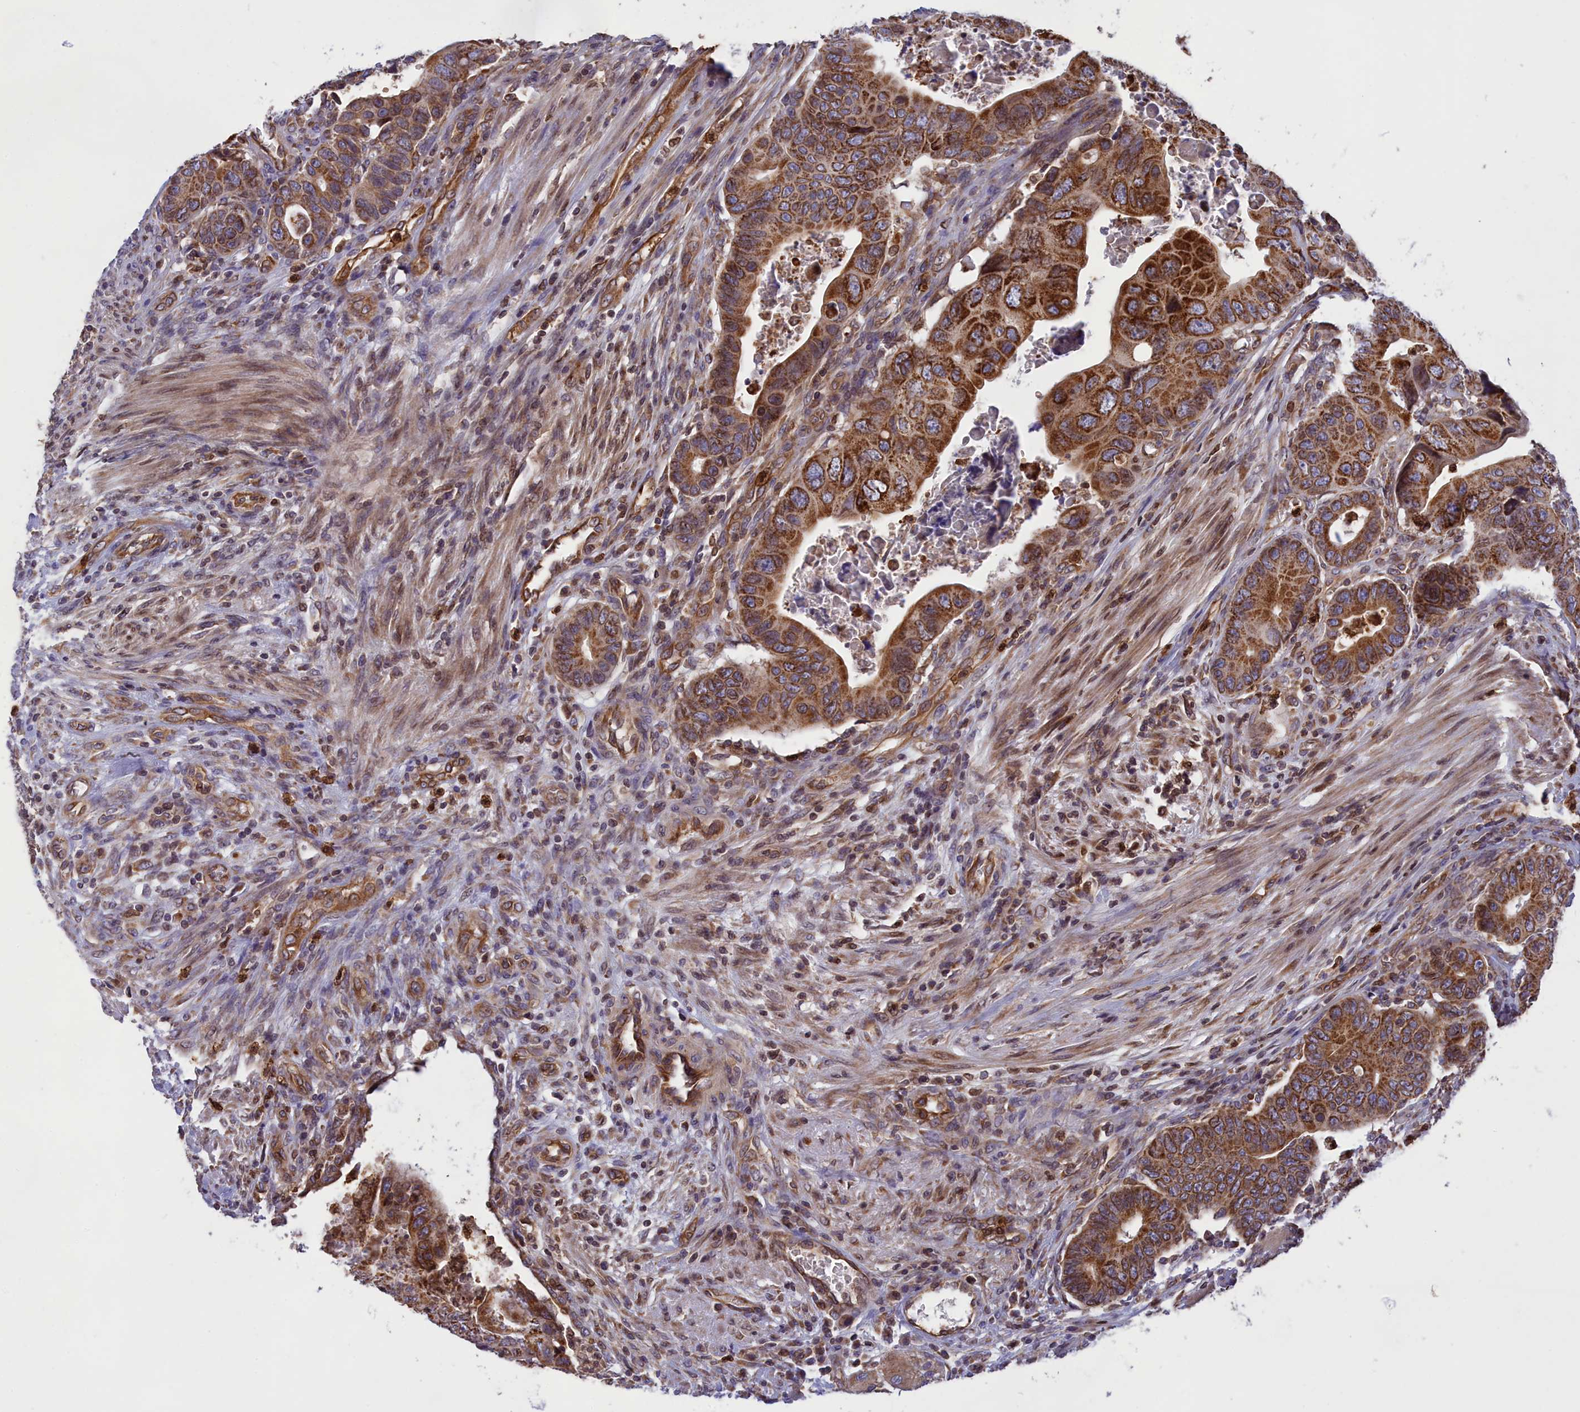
{"staining": {"intensity": "strong", "quantity": ">75%", "location": "cytoplasmic/membranous"}, "tissue": "colorectal cancer", "cell_type": "Tumor cells", "image_type": "cancer", "snomed": [{"axis": "morphology", "description": "Adenocarcinoma, NOS"}, {"axis": "topography", "description": "Rectum"}], "caption": "DAB immunohistochemical staining of colorectal adenocarcinoma reveals strong cytoplasmic/membranous protein expression in about >75% of tumor cells.", "gene": "PKHD1L1", "patient": {"sex": "female", "age": 78}}